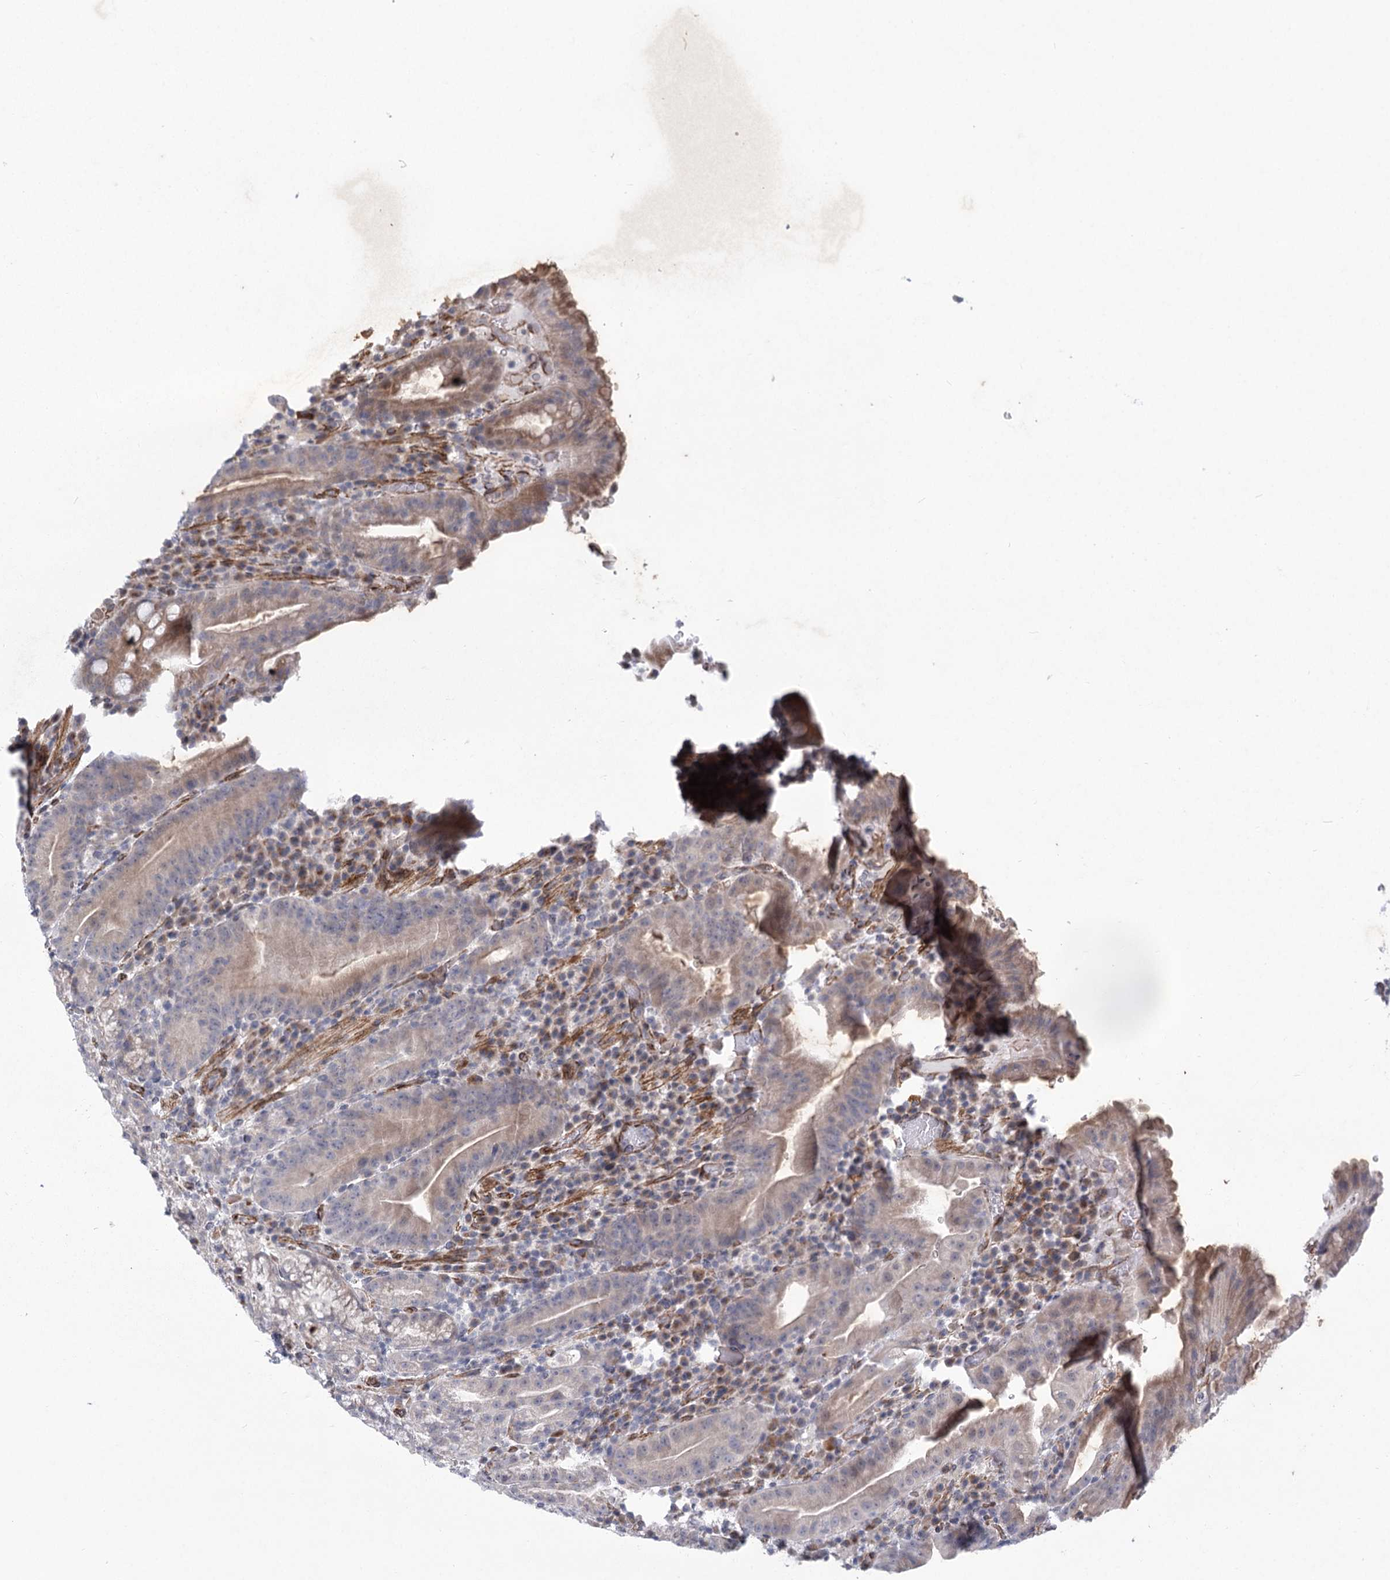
{"staining": {"intensity": "weak", "quantity": "25%-75%", "location": "cytoplasmic/membranous"}, "tissue": "stomach", "cell_type": "Glandular cells", "image_type": "normal", "snomed": [{"axis": "morphology", "description": "Normal tissue, NOS"}, {"axis": "morphology", "description": "Inflammation, NOS"}, {"axis": "topography", "description": "Stomach"}], "caption": "Immunohistochemistry (IHC) of normal human stomach demonstrates low levels of weak cytoplasmic/membranous expression in about 25%-75% of glandular cells. The staining was performed using DAB (3,3'-diaminobenzidine) to visualize the protein expression in brown, while the nuclei were stained in blue with hematoxylin (Magnification: 20x).", "gene": "MEPE", "patient": {"sex": "male", "age": 79}}